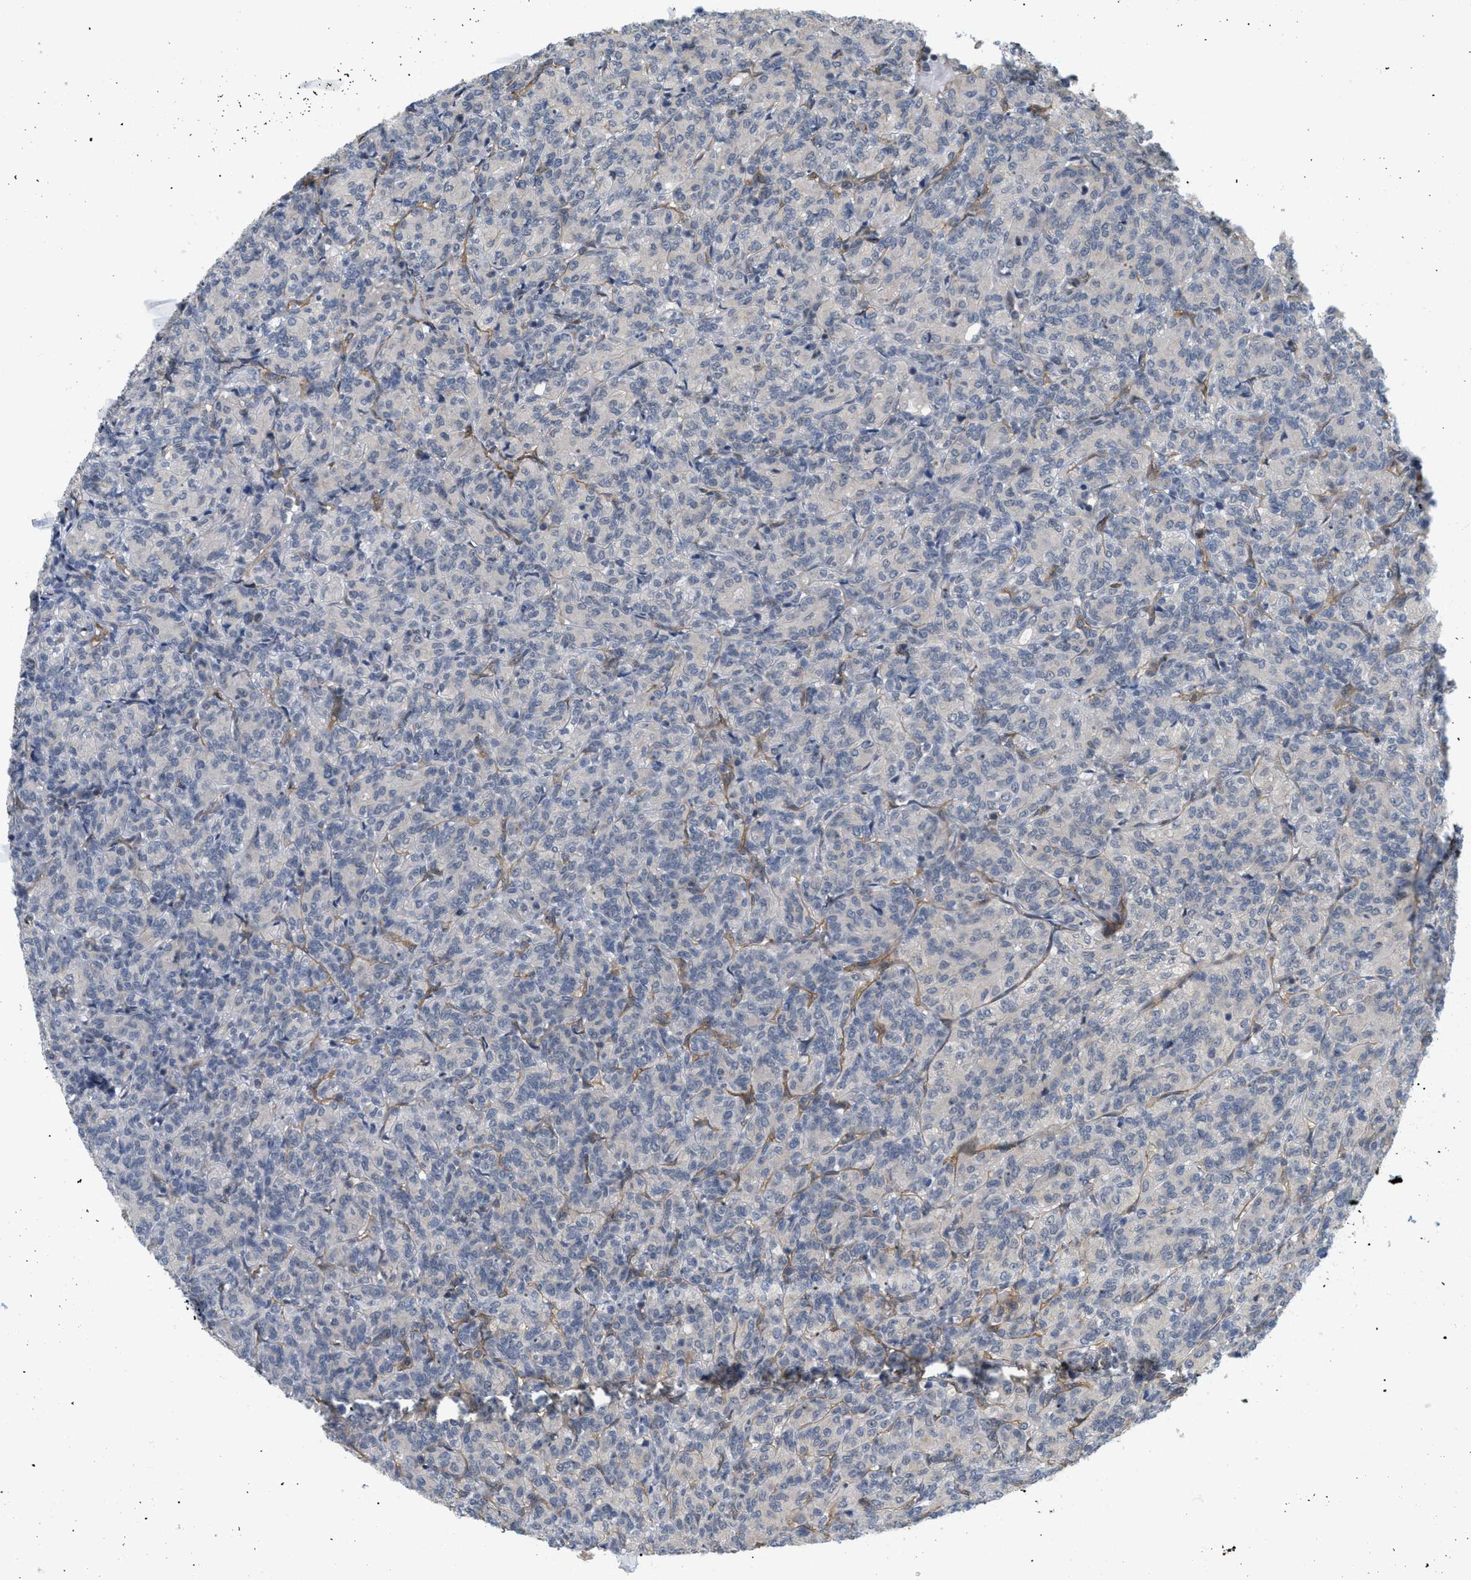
{"staining": {"intensity": "weak", "quantity": "25%-75%", "location": "cytoplasmic/membranous"}, "tissue": "renal cancer", "cell_type": "Tumor cells", "image_type": "cancer", "snomed": [{"axis": "morphology", "description": "Adenocarcinoma, NOS"}, {"axis": "topography", "description": "Kidney"}], "caption": "Immunohistochemical staining of human renal cancer shows low levels of weak cytoplasmic/membranous protein expression in approximately 25%-75% of tumor cells. The protein of interest is shown in brown color, while the nuclei are stained blue.", "gene": "PALMD", "patient": {"sex": "male", "age": 77}}